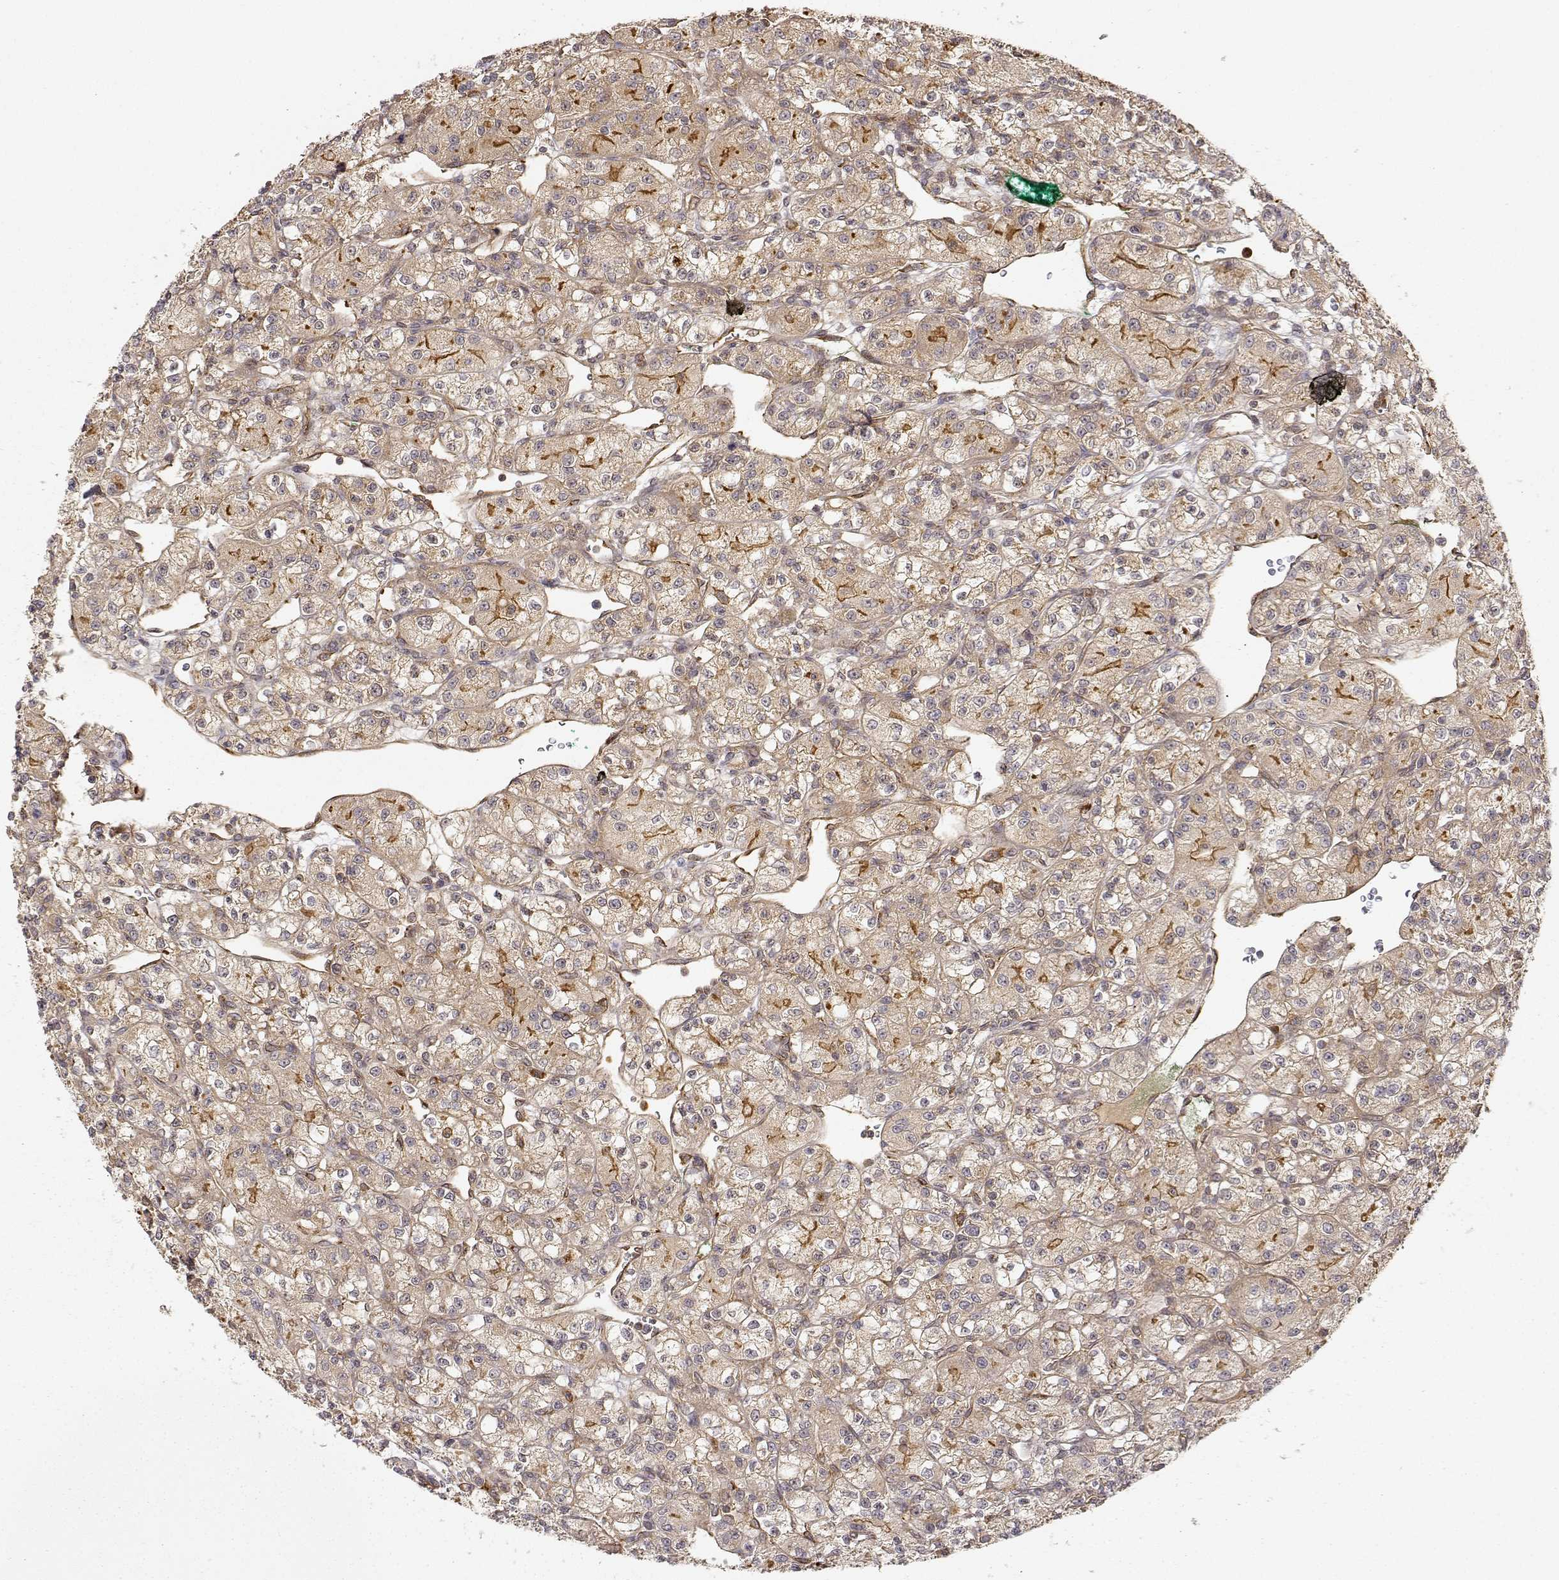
{"staining": {"intensity": "weak", "quantity": ">75%", "location": "cytoplasmic/membranous"}, "tissue": "renal cancer", "cell_type": "Tumor cells", "image_type": "cancer", "snomed": [{"axis": "morphology", "description": "Adenocarcinoma, NOS"}, {"axis": "topography", "description": "Kidney"}], "caption": "Weak cytoplasmic/membranous expression for a protein is identified in about >75% of tumor cells of renal cancer (adenocarcinoma) using immunohistochemistry (IHC).", "gene": "CDK5RAP2", "patient": {"sex": "female", "age": 70}}